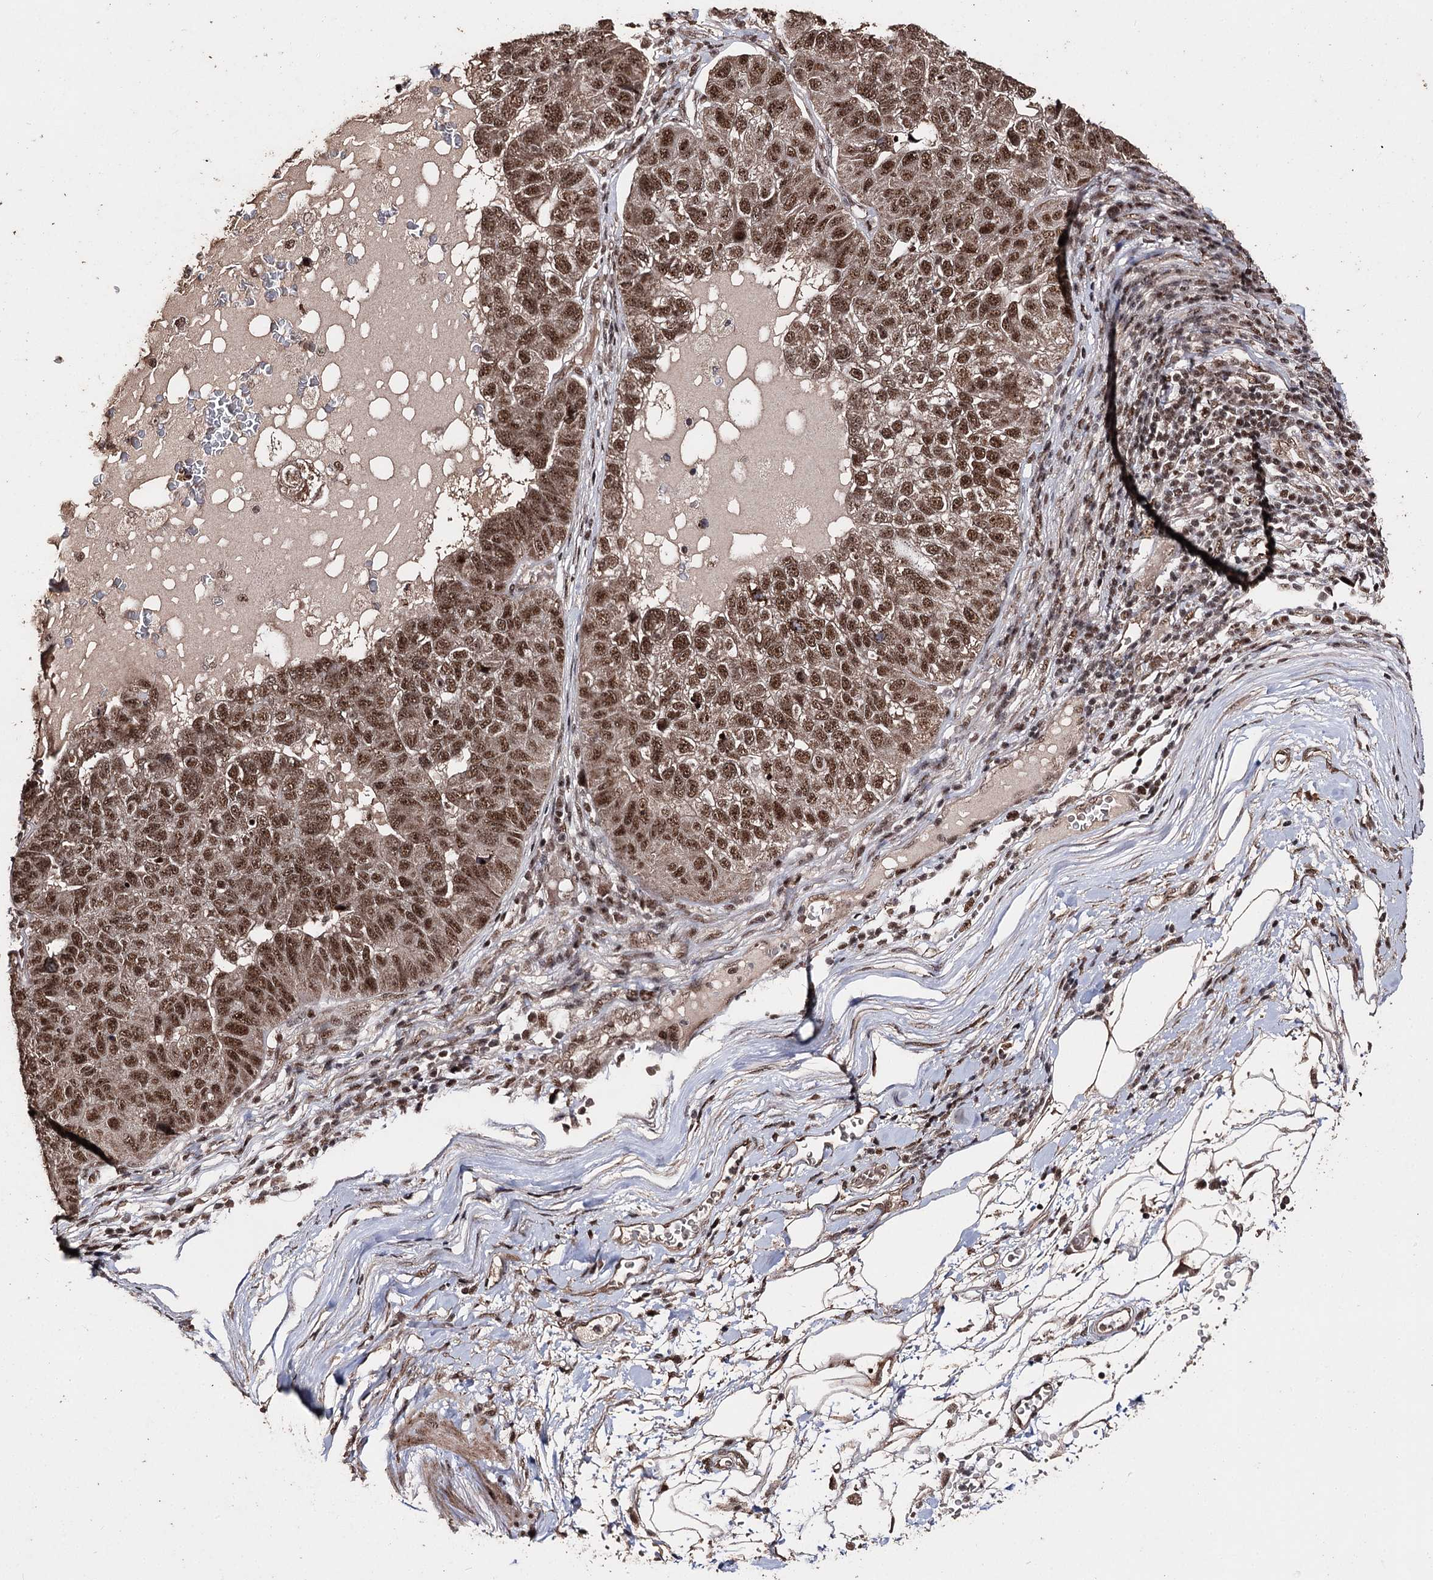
{"staining": {"intensity": "strong", "quantity": ">75%", "location": "nuclear"}, "tissue": "pancreatic cancer", "cell_type": "Tumor cells", "image_type": "cancer", "snomed": [{"axis": "morphology", "description": "Adenocarcinoma, NOS"}, {"axis": "topography", "description": "Pancreas"}], "caption": "There is high levels of strong nuclear positivity in tumor cells of pancreatic adenocarcinoma, as demonstrated by immunohistochemical staining (brown color).", "gene": "U2SURP", "patient": {"sex": "female", "age": 61}}